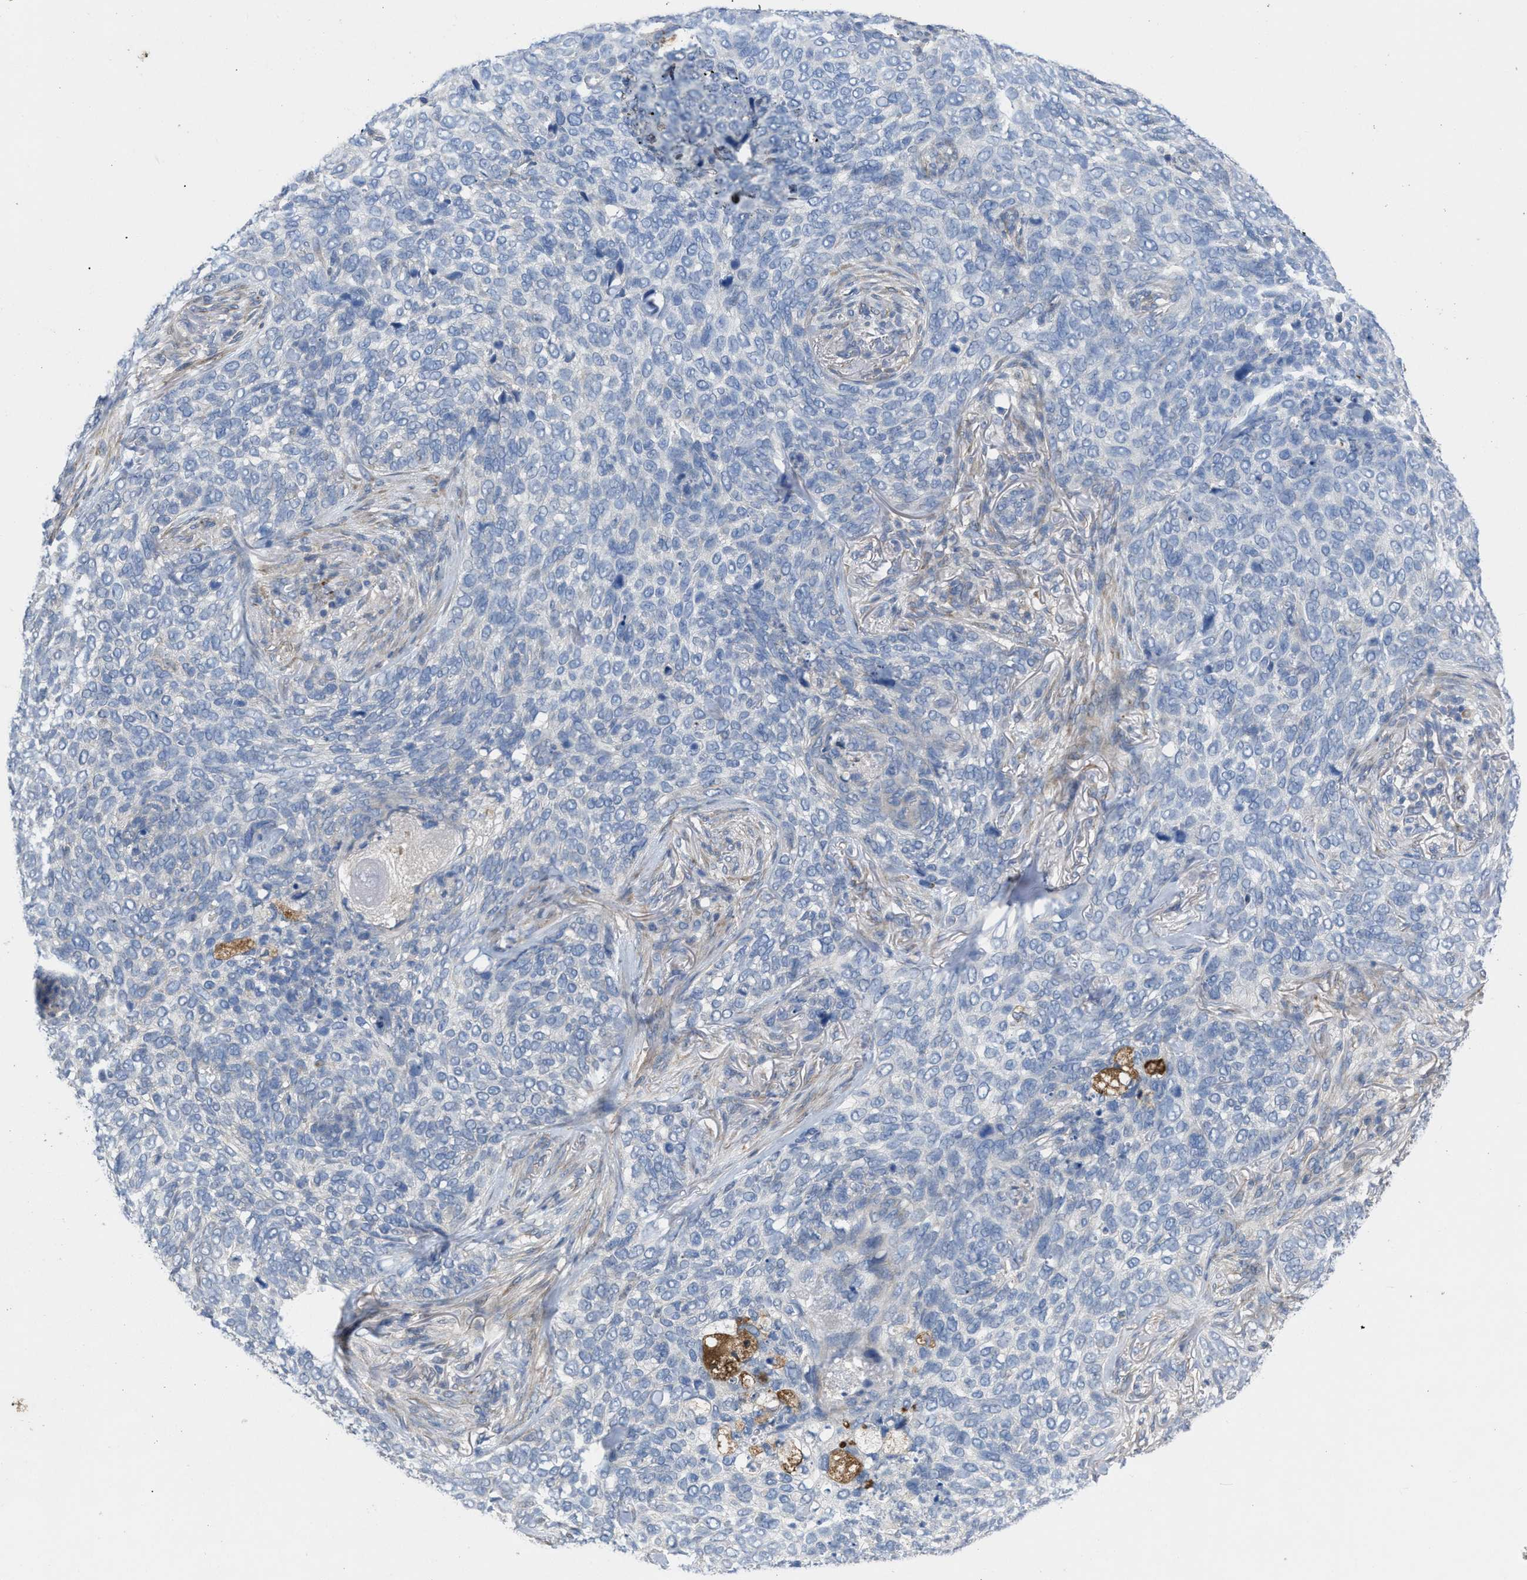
{"staining": {"intensity": "negative", "quantity": "none", "location": "none"}, "tissue": "skin cancer", "cell_type": "Tumor cells", "image_type": "cancer", "snomed": [{"axis": "morphology", "description": "Basal cell carcinoma"}, {"axis": "topography", "description": "Skin"}], "caption": "Immunohistochemistry image of skin cancer (basal cell carcinoma) stained for a protein (brown), which exhibits no staining in tumor cells.", "gene": "TMEM131", "patient": {"sex": "female", "age": 64}}